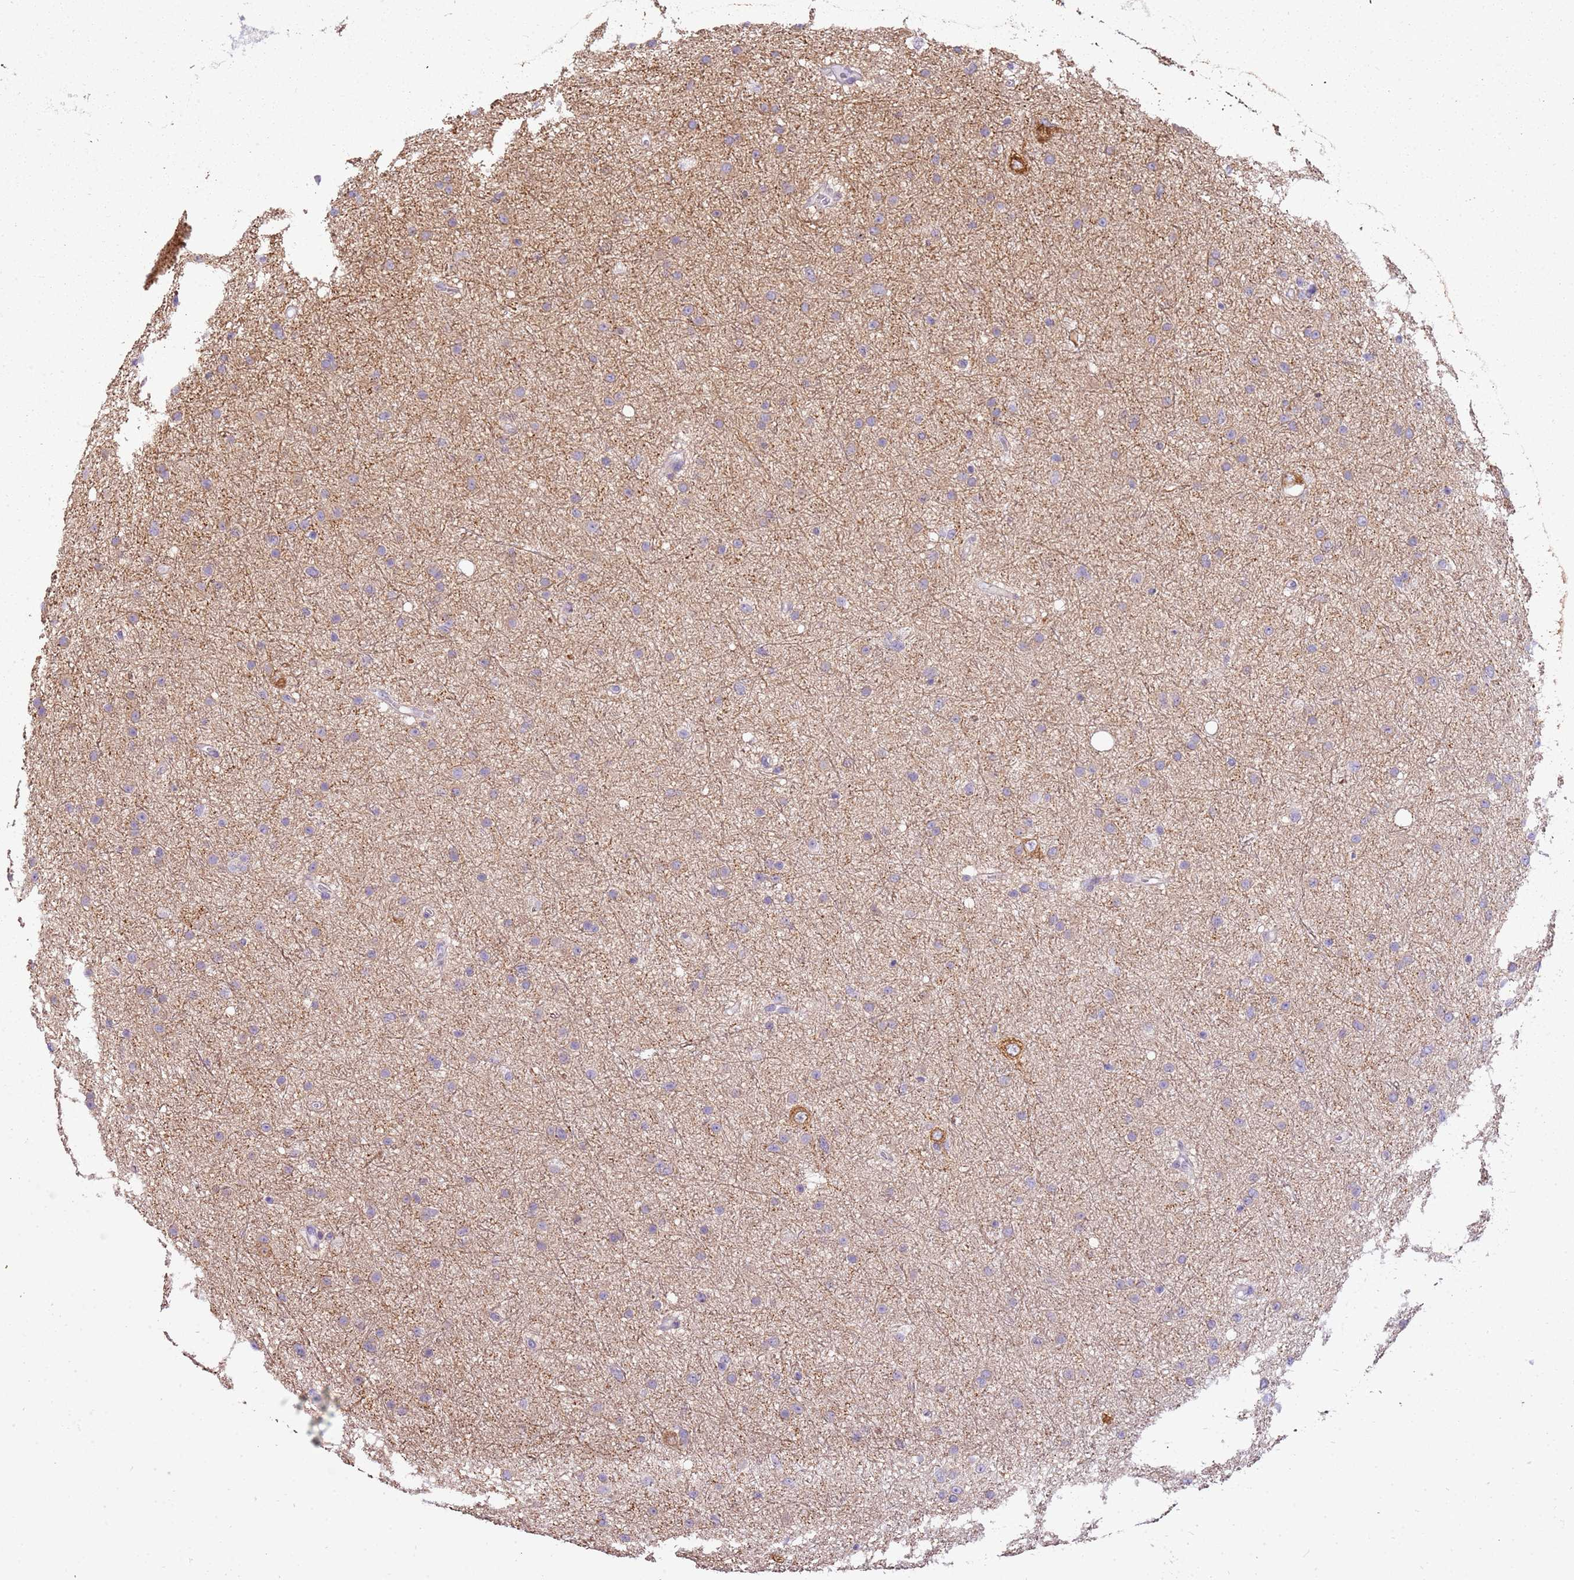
{"staining": {"intensity": "moderate", "quantity": "<25%", "location": "cytoplasmic/membranous"}, "tissue": "glioma", "cell_type": "Tumor cells", "image_type": "cancer", "snomed": [{"axis": "morphology", "description": "Glioma, malignant, Low grade"}, {"axis": "topography", "description": "Cerebral cortex"}], "caption": "IHC of glioma displays low levels of moderate cytoplasmic/membranous staining in about <25% of tumor cells.", "gene": "CAPN7", "patient": {"sex": "female", "age": 39}}